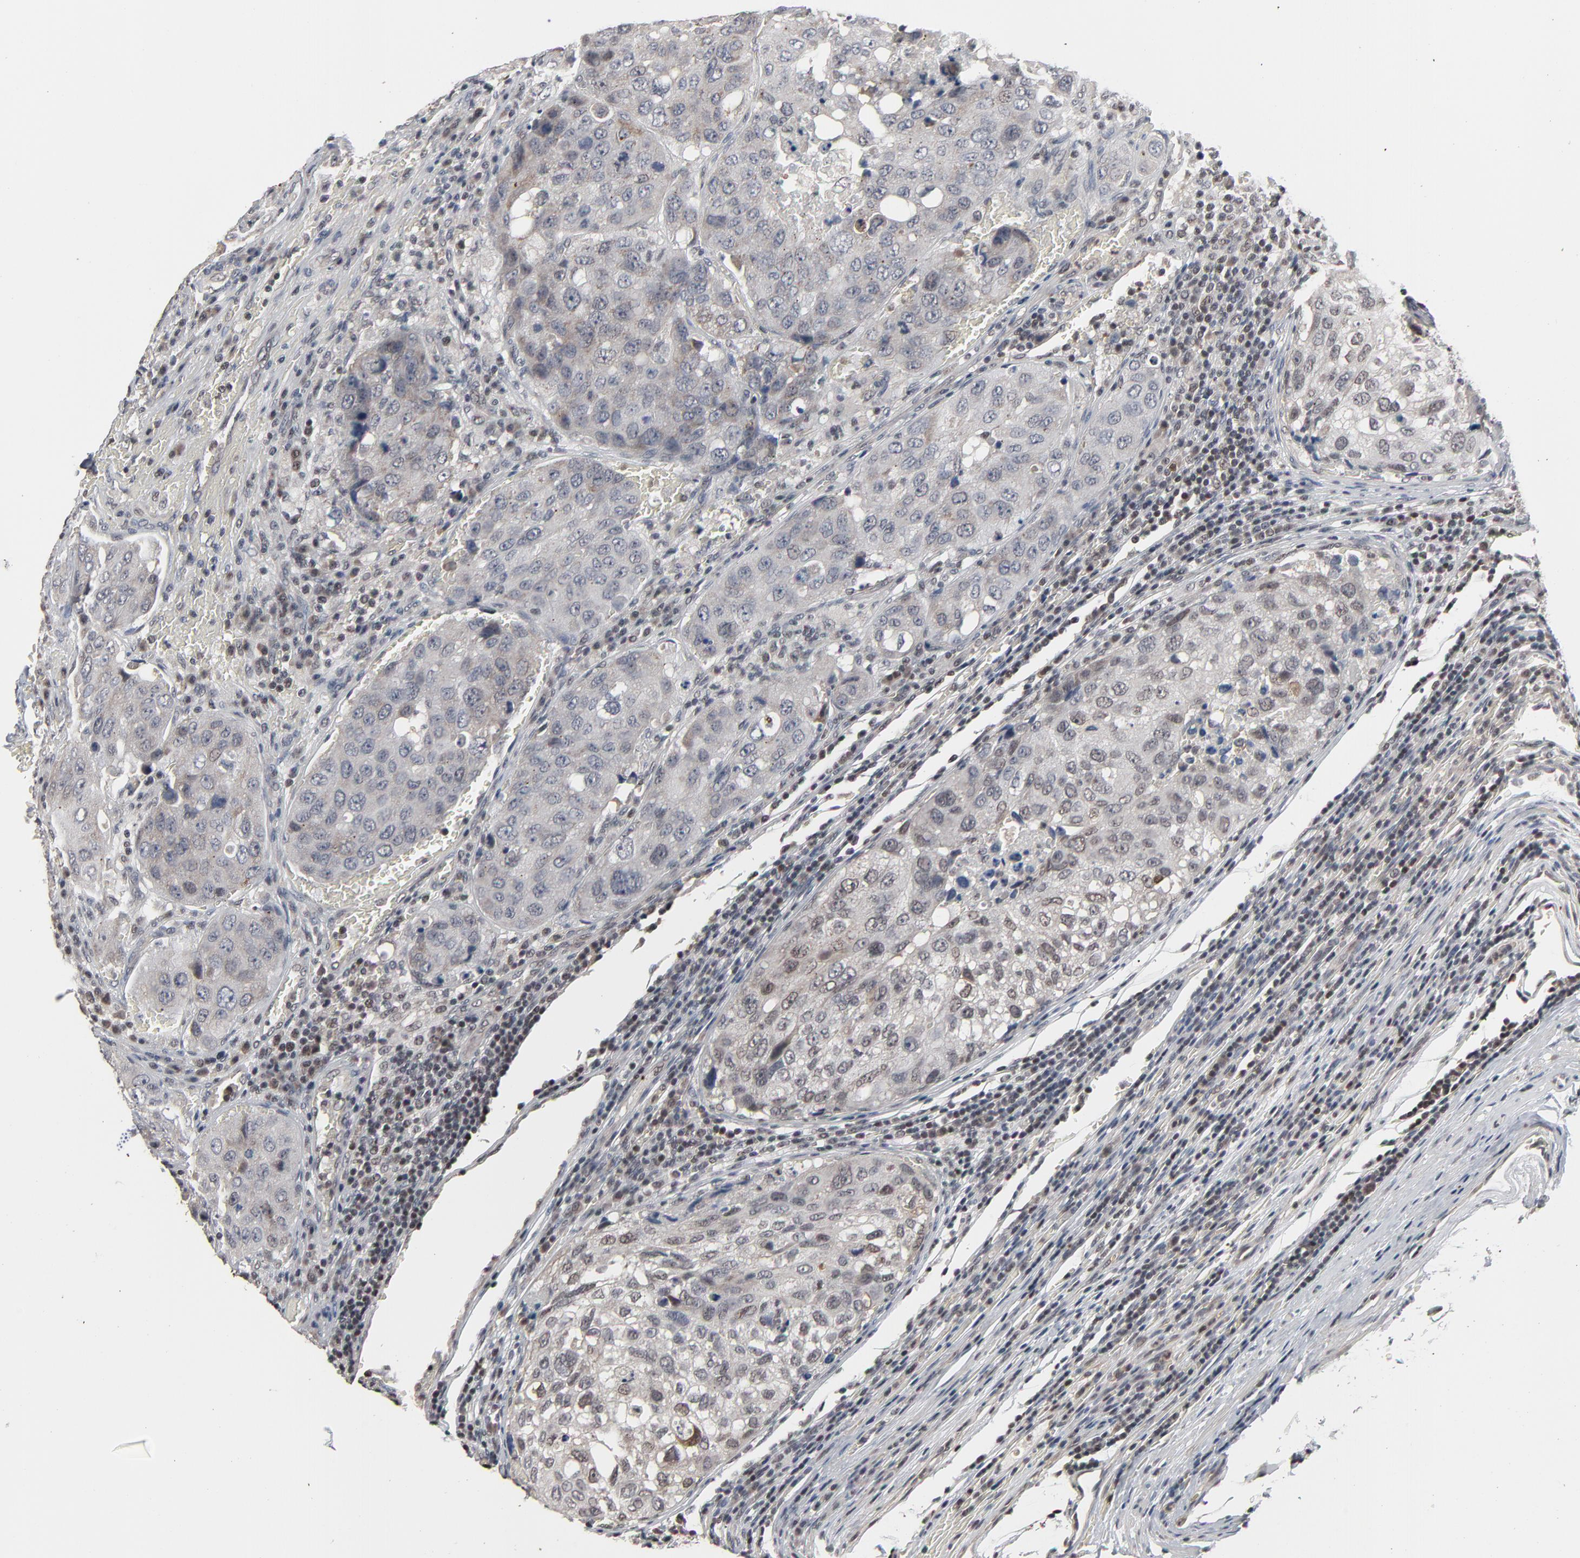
{"staining": {"intensity": "moderate", "quantity": "<25%", "location": "cytoplasmic/membranous"}, "tissue": "urothelial cancer", "cell_type": "Tumor cells", "image_type": "cancer", "snomed": [{"axis": "morphology", "description": "Urothelial carcinoma, High grade"}, {"axis": "topography", "description": "Lymph node"}, {"axis": "topography", "description": "Urinary bladder"}], "caption": "This is an image of immunohistochemistry staining of urothelial cancer, which shows moderate staining in the cytoplasmic/membranous of tumor cells.", "gene": "ZNF419", "patient": {"sex": "male", "age": 51}}